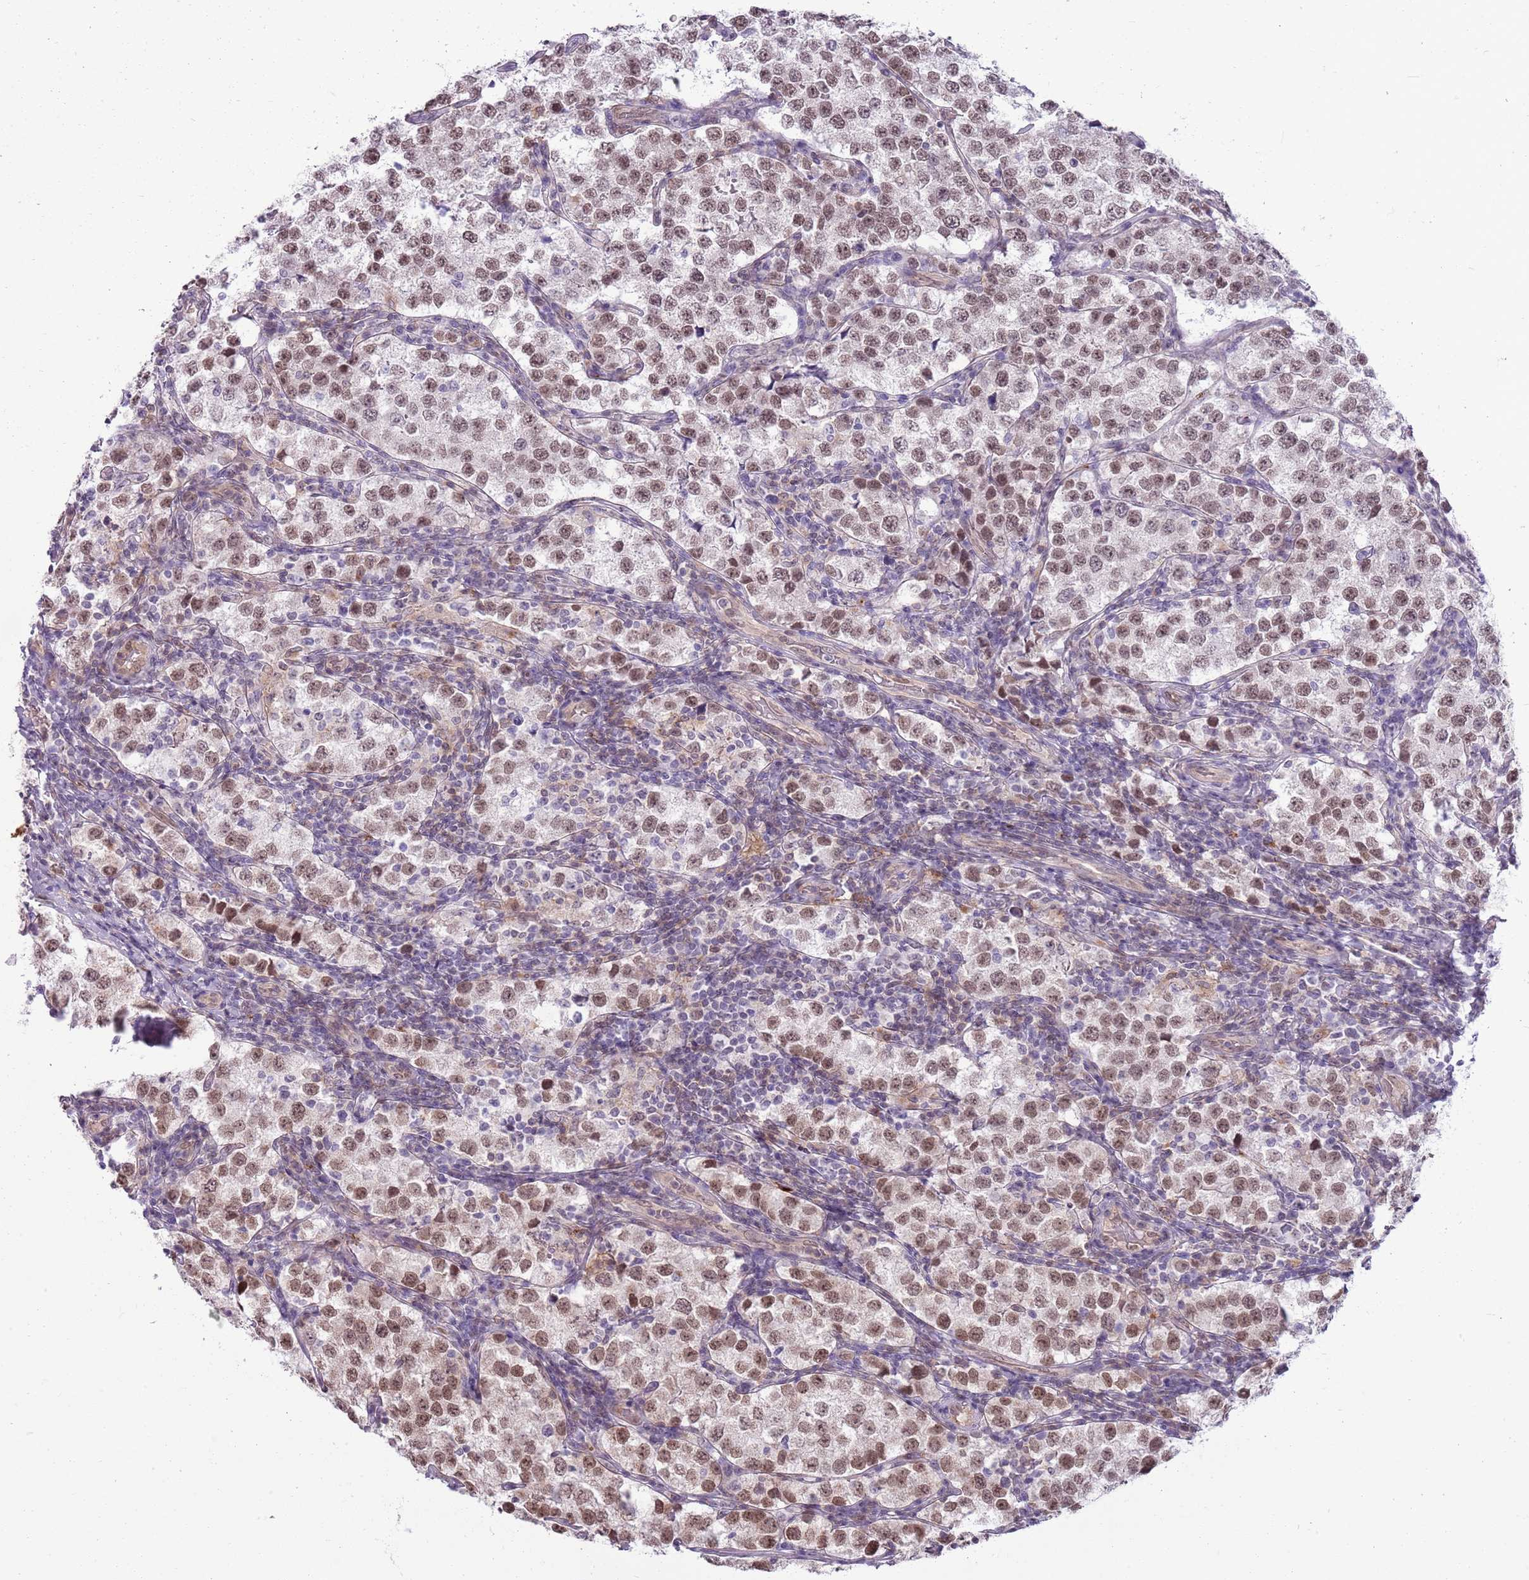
{"staining": {"intensity": "moderate", "quantity": ">75%", "location": "nuclear"}, "tissue": "testis cancer", "cell_type": "Tumor cells", "image_type": "cancer", "snomed": [{"axis": "morphology", "description": "Seminoma, NOS"}, {"axis": "topography", "description": "Testis"}], "caption": "Protein expression by immunohistochemistry (IHC) shows moderate nuclear expression in about >75% of tumor cells in testis seminoma.", "gene": "DHX32", "patient": {"sex": "male", "age": 34}}